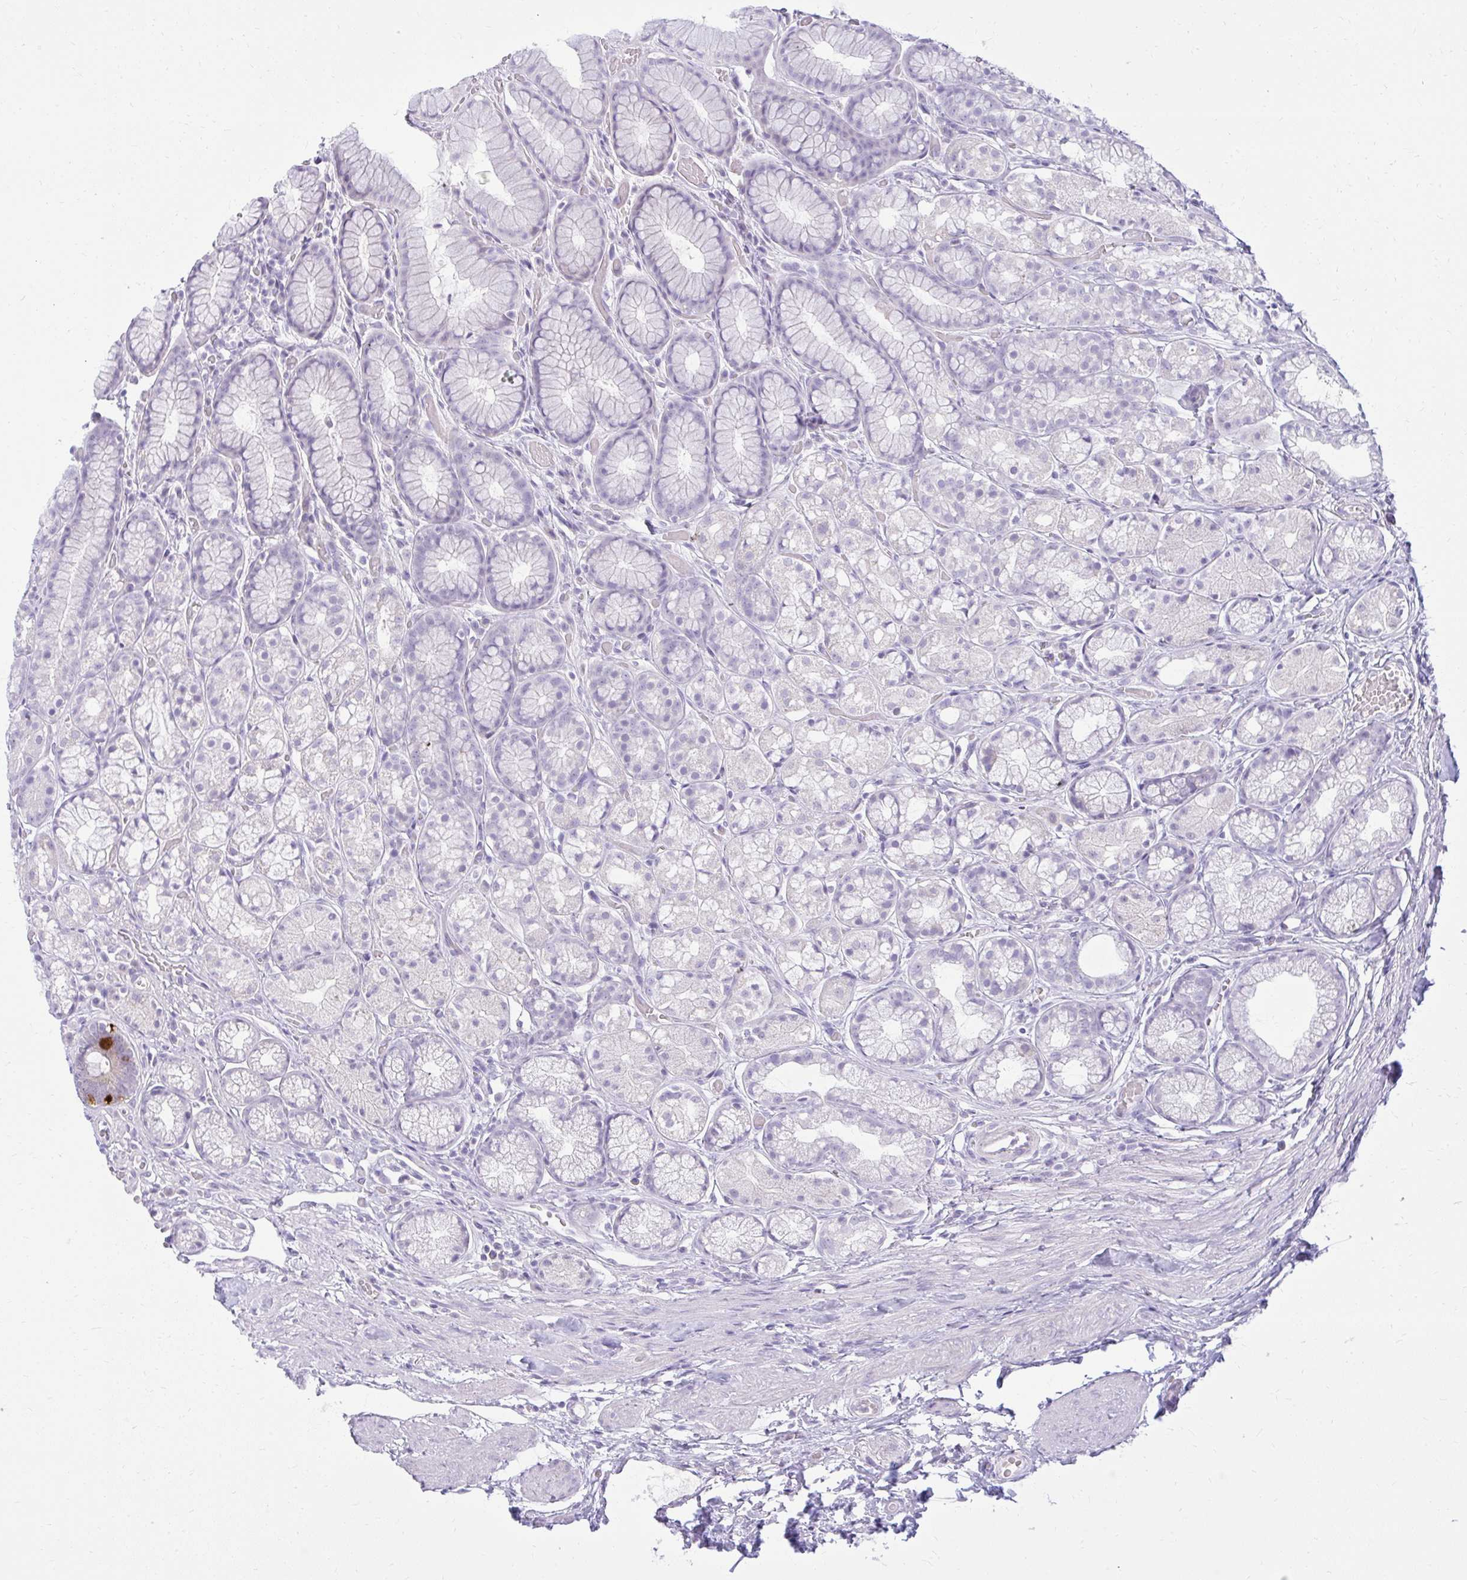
{"staining": {"intensity": "negative", "quantity": "none", "location": "none"}, "tissue": "stomach", "cell_type": "Glandular cells", "image_type": "normal", "snomed": [{"axis": "morphology", "description": "Normal tissue, NOS"}, {"axis": "topography", "description": "Smooth muscle"}, {"axis": "topography", "description": "Stomach"}], "caption": "Immunohistochemistry photomicrograph of normal stomach stained for a protein (brown), which exhibits no expression in glandular cells.", "gene": "PRAP1", "patient": {"sex": "male", "age": 70}}